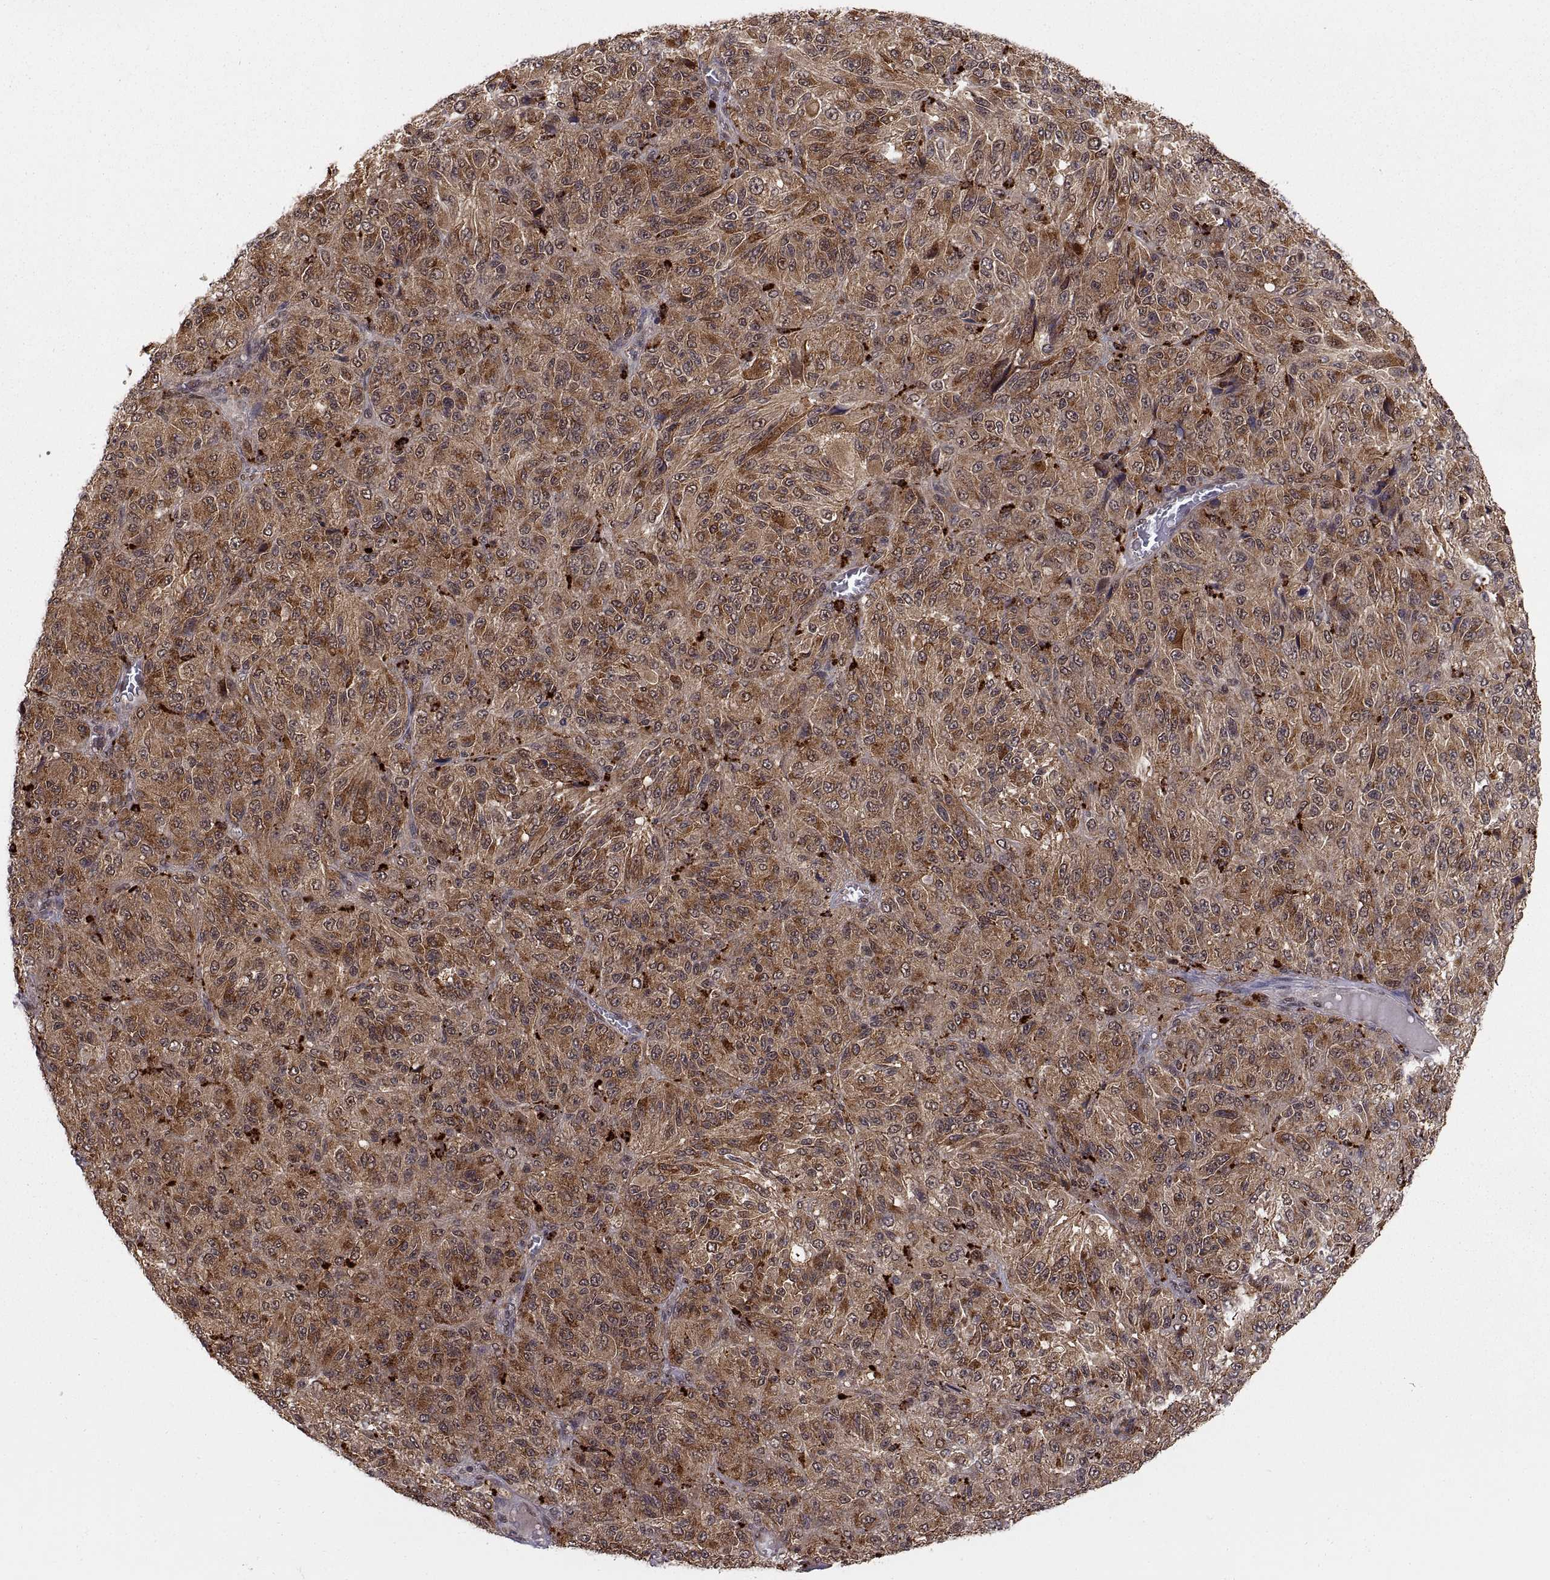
{"staining": {"intensity": "strong", "quantity": "25%-75%", "location": "cytoplasmic/membranous"}, "tissue": "melanoma", "cell_type": "Tumor cells", "image_type": "cancer", "snomed": [{"axis": "morphology", "description": "Malignant melanoma, Metastatic site"}, {"axis": "topography", "description": "Brain"}], "caption": "The micrograph exhibits a brown stain indicating the presence of a protein in the cytoplasmic/membranous of tumor cells in malignant melanoma (metastatic site). Ihc stains the protein in brown and the nuclei are stained blue.", "gene": "PSMC2", "patient": {"sex": "female", "age": 56}}